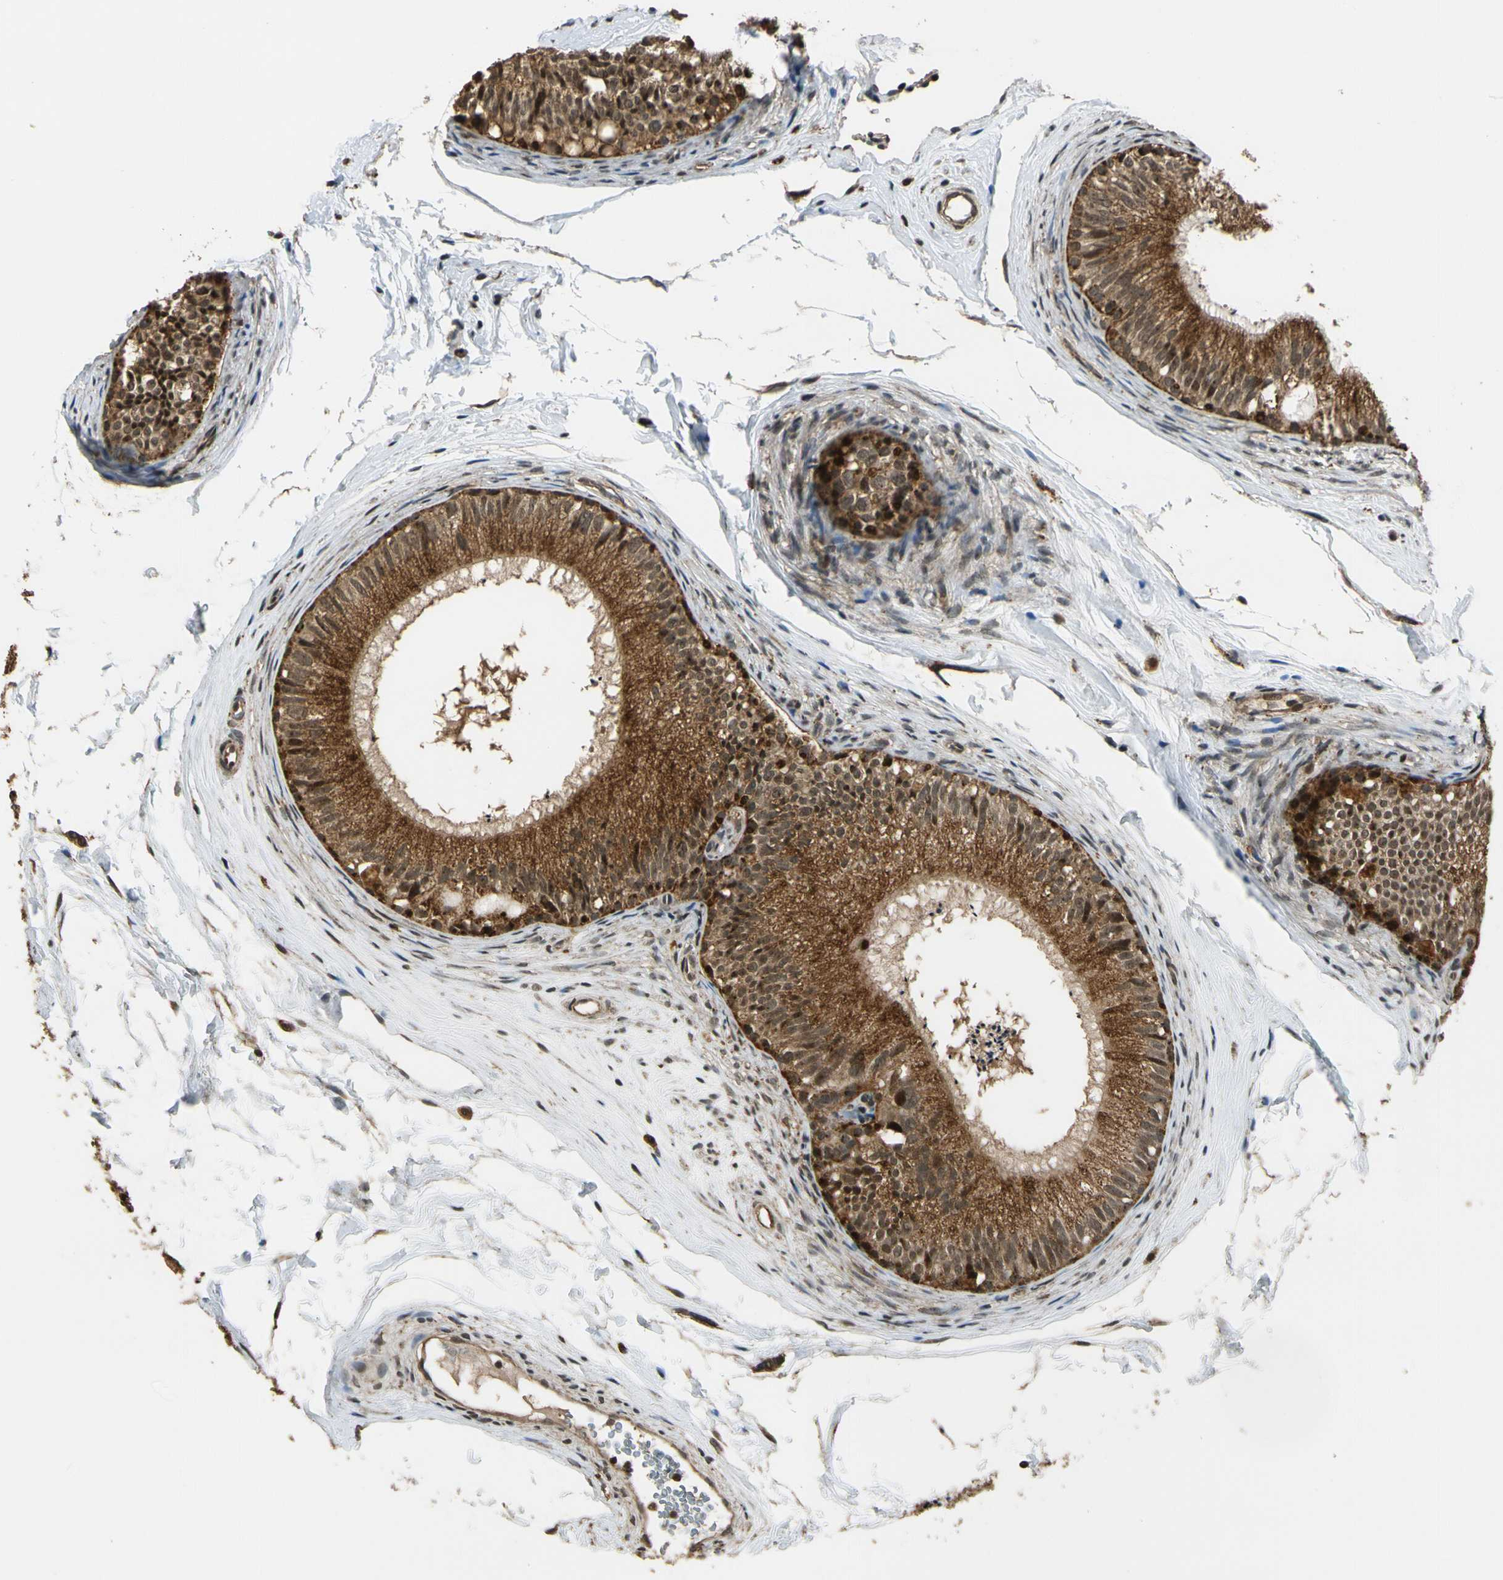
{"staining": {"intensity": "strong", "quantity": ">75%", "location": "cytoplasmic/membranous"}, "tissue": "epididymis", "cell_type": "Glandular cells", "image_type": "normal", "snomed": [{"axis": "morphology", "description": "Normal tissue, NOS"}, {"axis": "topography", "description": "Epididymis"}], "caption": "Immunohistochemistry of benign human epididymis displays high levels of strong cytoplasmic/membranous staining in approximately >75% of glandular cells.", "gene": "LAMTOR1", "patient": {"sex": "male", "age": 56}}